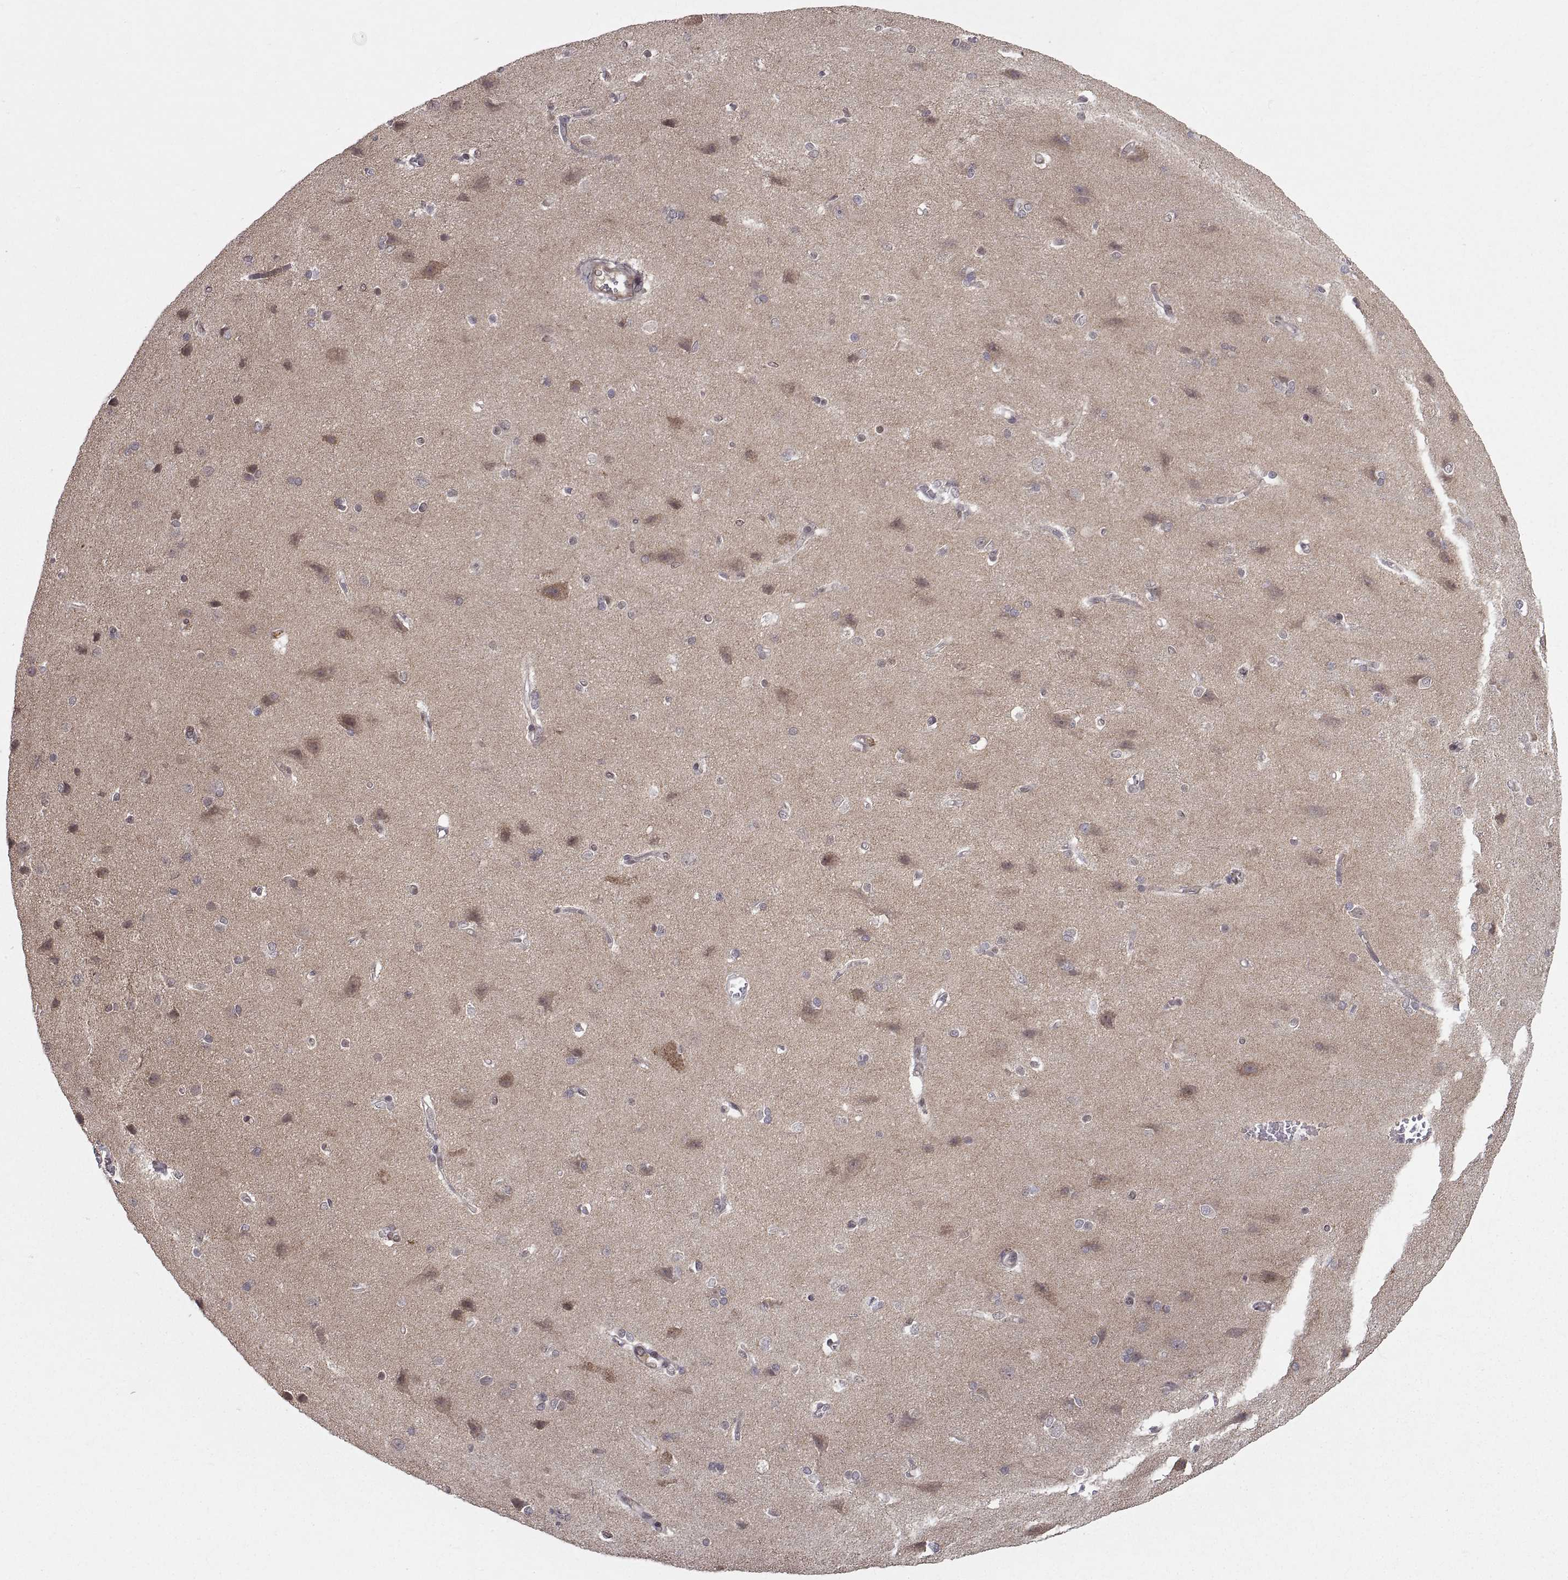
{"staining": {"intensity": "negative", "quantity": "none", "location": "none"}, "tissue": "cerebral cortex", "cell_type": "Endothelial cells", "image_type": "normal", "snomed": [{"axis": "morphology", "description": "Normal tissue, NOS"}, {"axis": "topography", "description": "Cerebral cortex"}], "caption": "High magnification brightfield microscopy of benign cerebral cortex stained with DAB (3,3'-diaminobenzidine) (brown) and counterstained with hematoxylin (blue): endothelial cells show no significant positivity.", "gene": "ABL2", "patient": {"sex": "male", "age": 37}}